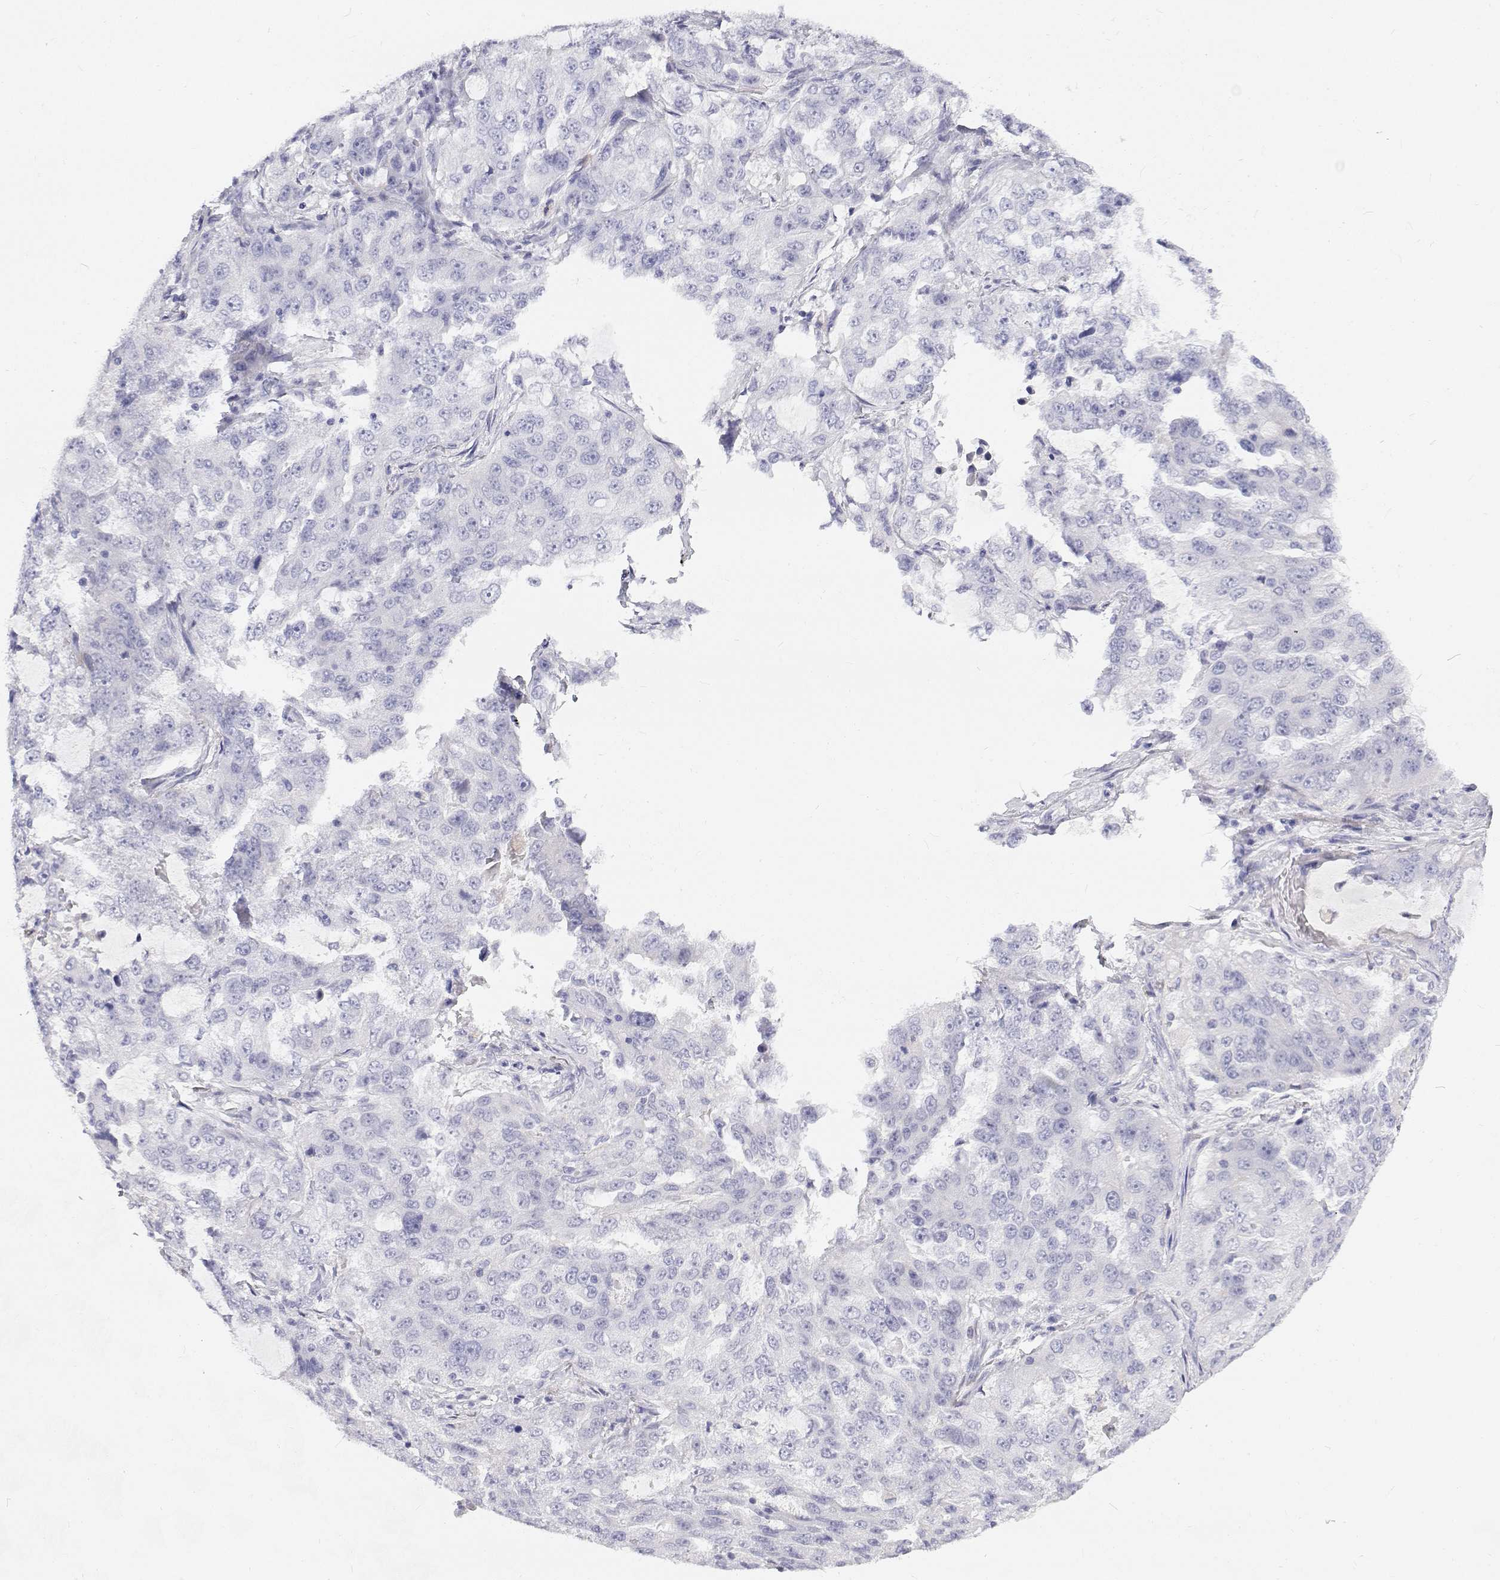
{"staining": {"intensity": "negative", "quantity": "none", "location": "none"}, "tissue": "lung cancer", "cell_type": "Tumor cells", "image_type": "cancer", "snomed": [{"axis": "morphology", "description": "Adenocarcinoma, NOS"}, {"axis": "topography", "description": "Lung"}], "caption": "The immunohistochemistry (IHC) image has no significant positivity in tumor cells of lung cancer (adenocarcinoma) tissue.", "gene": "NCR2", "patient": {"sex": "female", "age": 61}}